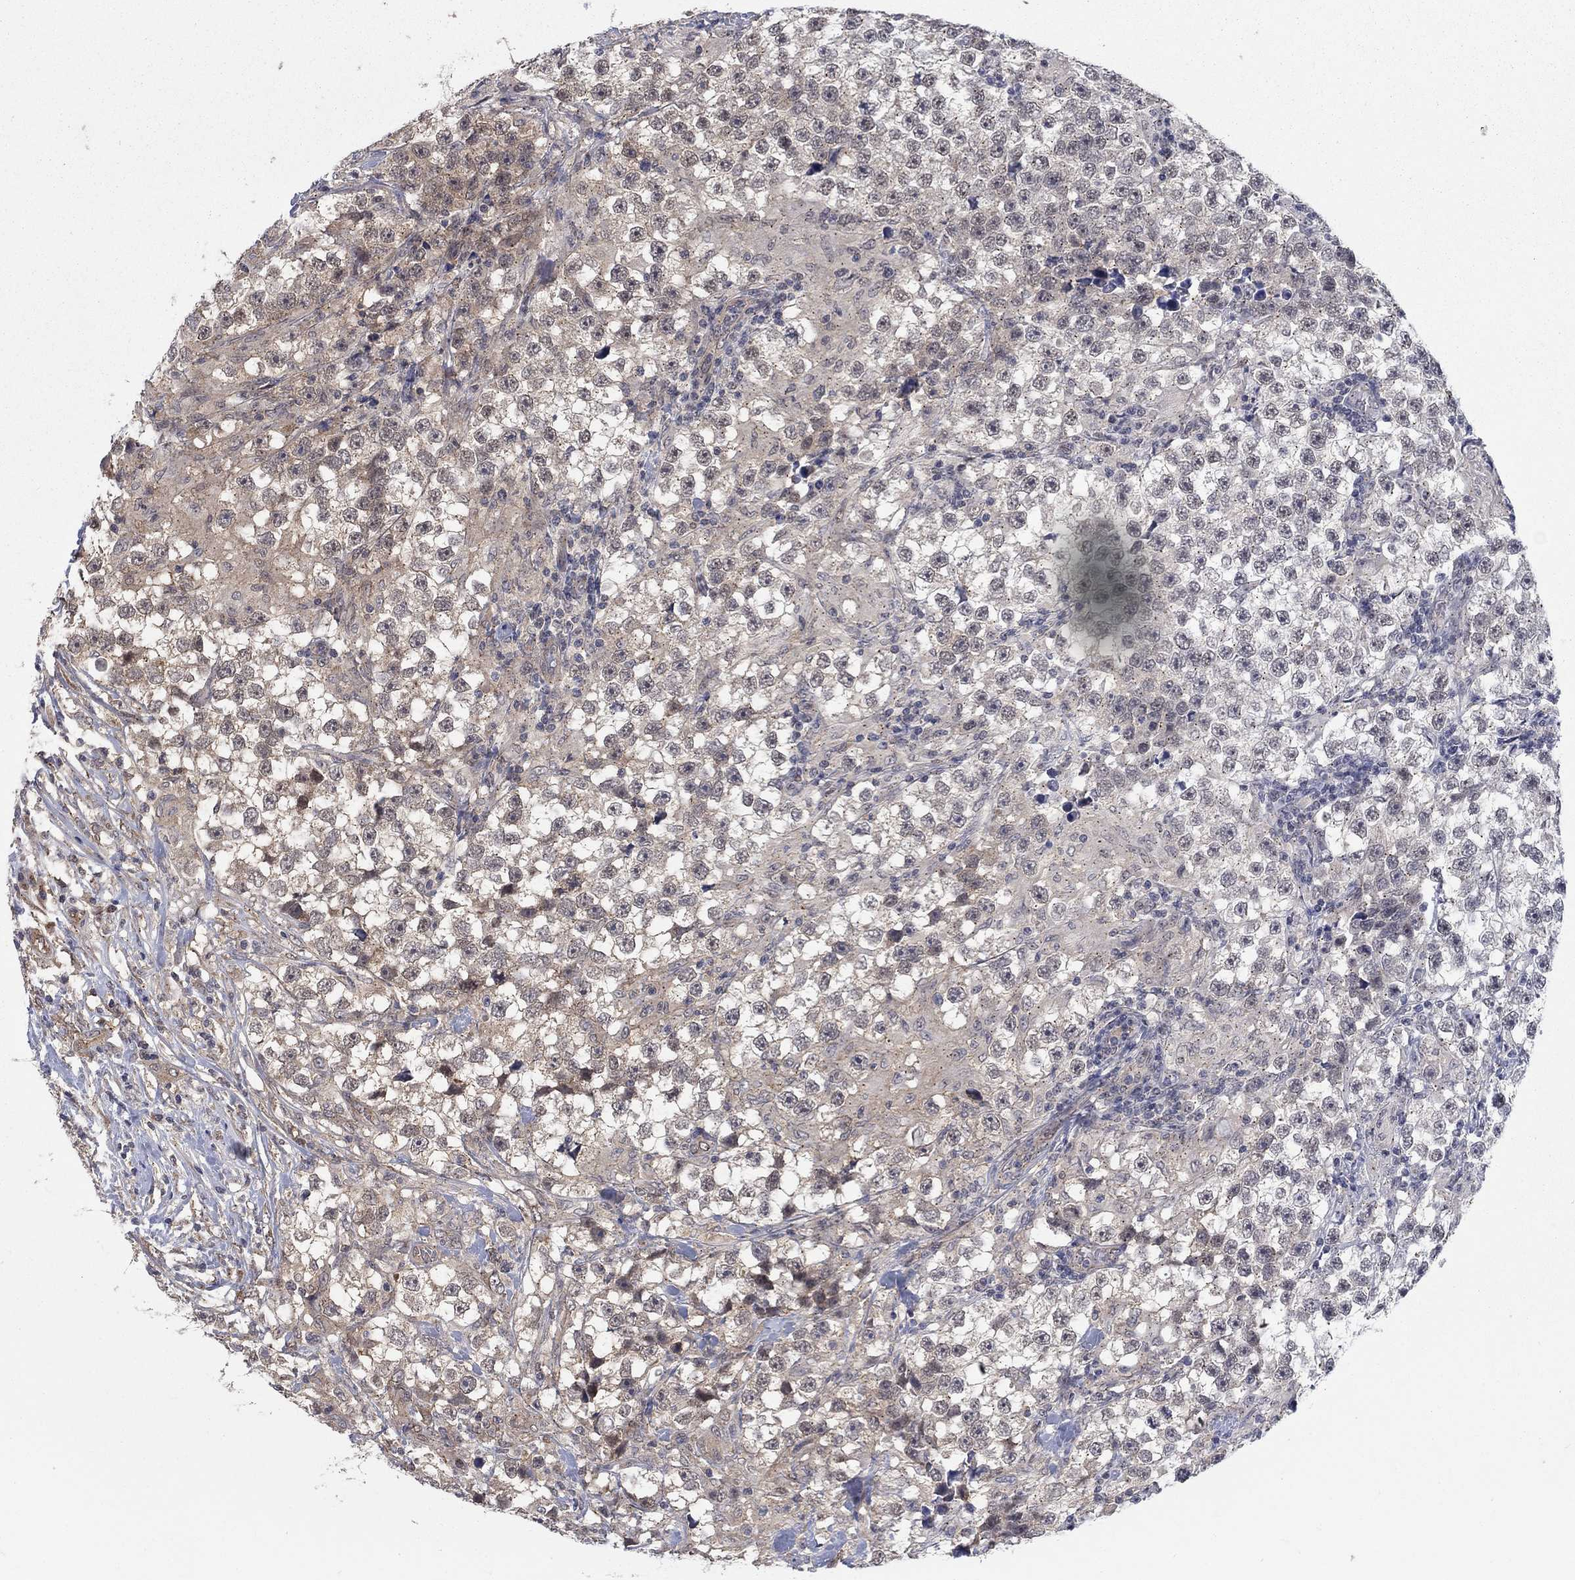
{"staining": {"intensity": "weak", "quantity": ">75%", "location": "cytoplasmic/membranous"}, "tissue": "testis cancer", "cell_type": "Tumor cells", "image_type": "cancer", "snomed": [{"axis": "morphology", "description": "Seminoma, NOS"}, {"axis": "topography", "description": "Testis"}], "caption": "Testis cancer (seminoma) was stained to show a protein in brown. There is low levels of weak cytoplasmic/membranous positivity in approximately >75% of tumor cells.", "gene": "SH3RF1", "patient": {"sex": "male", "age": 46}}